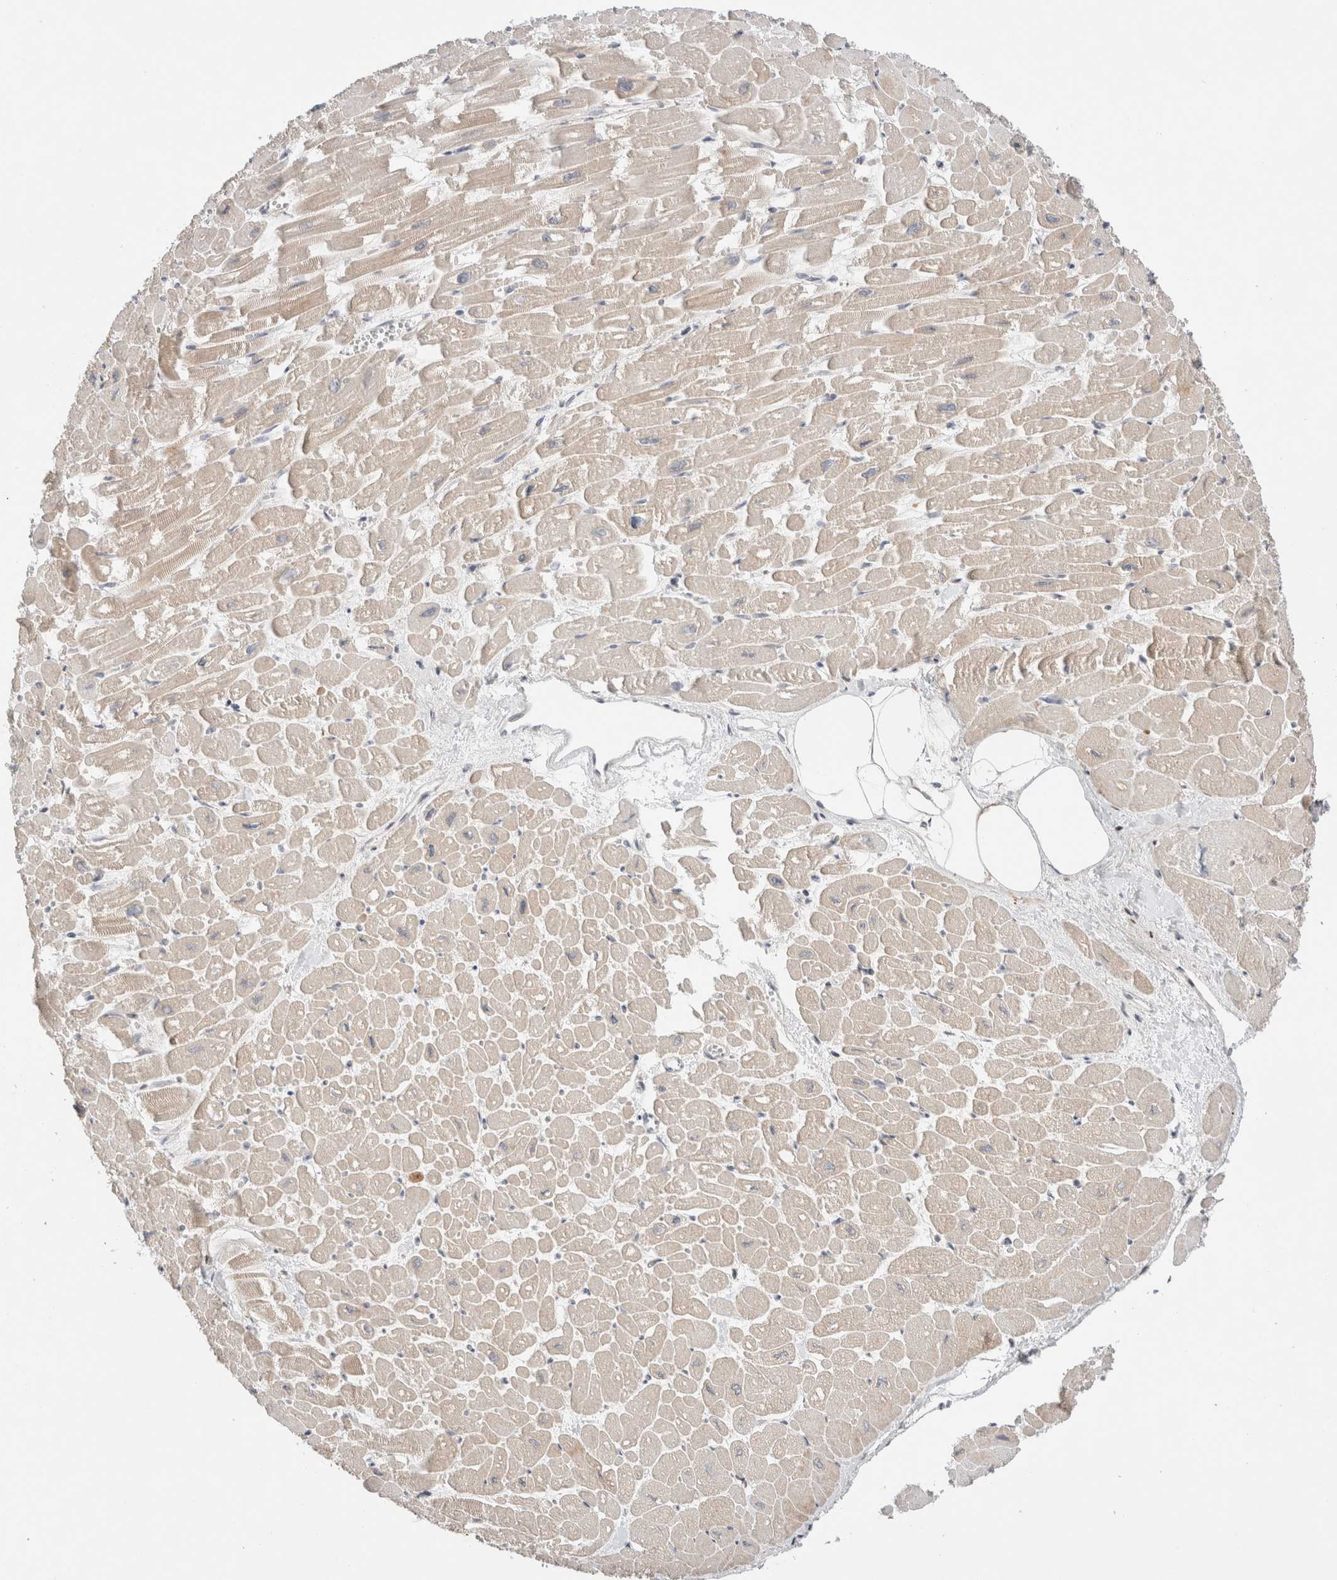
{"staining": {"intensity": "moderate", "quantity": "25%-75%", "location": "cytoplasmic/membranous"}, "tissue": "heart muscle", "cell_type": "Cardiomyocytes", "image_type": "normal", "snomed": [{"axis": "morphology", "description": "Normal tissue, NOS"}, {"axis": "topography", "description": "Heart"}], "caption": "Immunohistochemistry (IHC) of normal heart muscle shows medium levels of moderate cytoplasmic/membranous staining in about 25%-75% of cardiomyocytes.", "gene": "ERI3", "patient": {"sex": "male", "age": 54}}